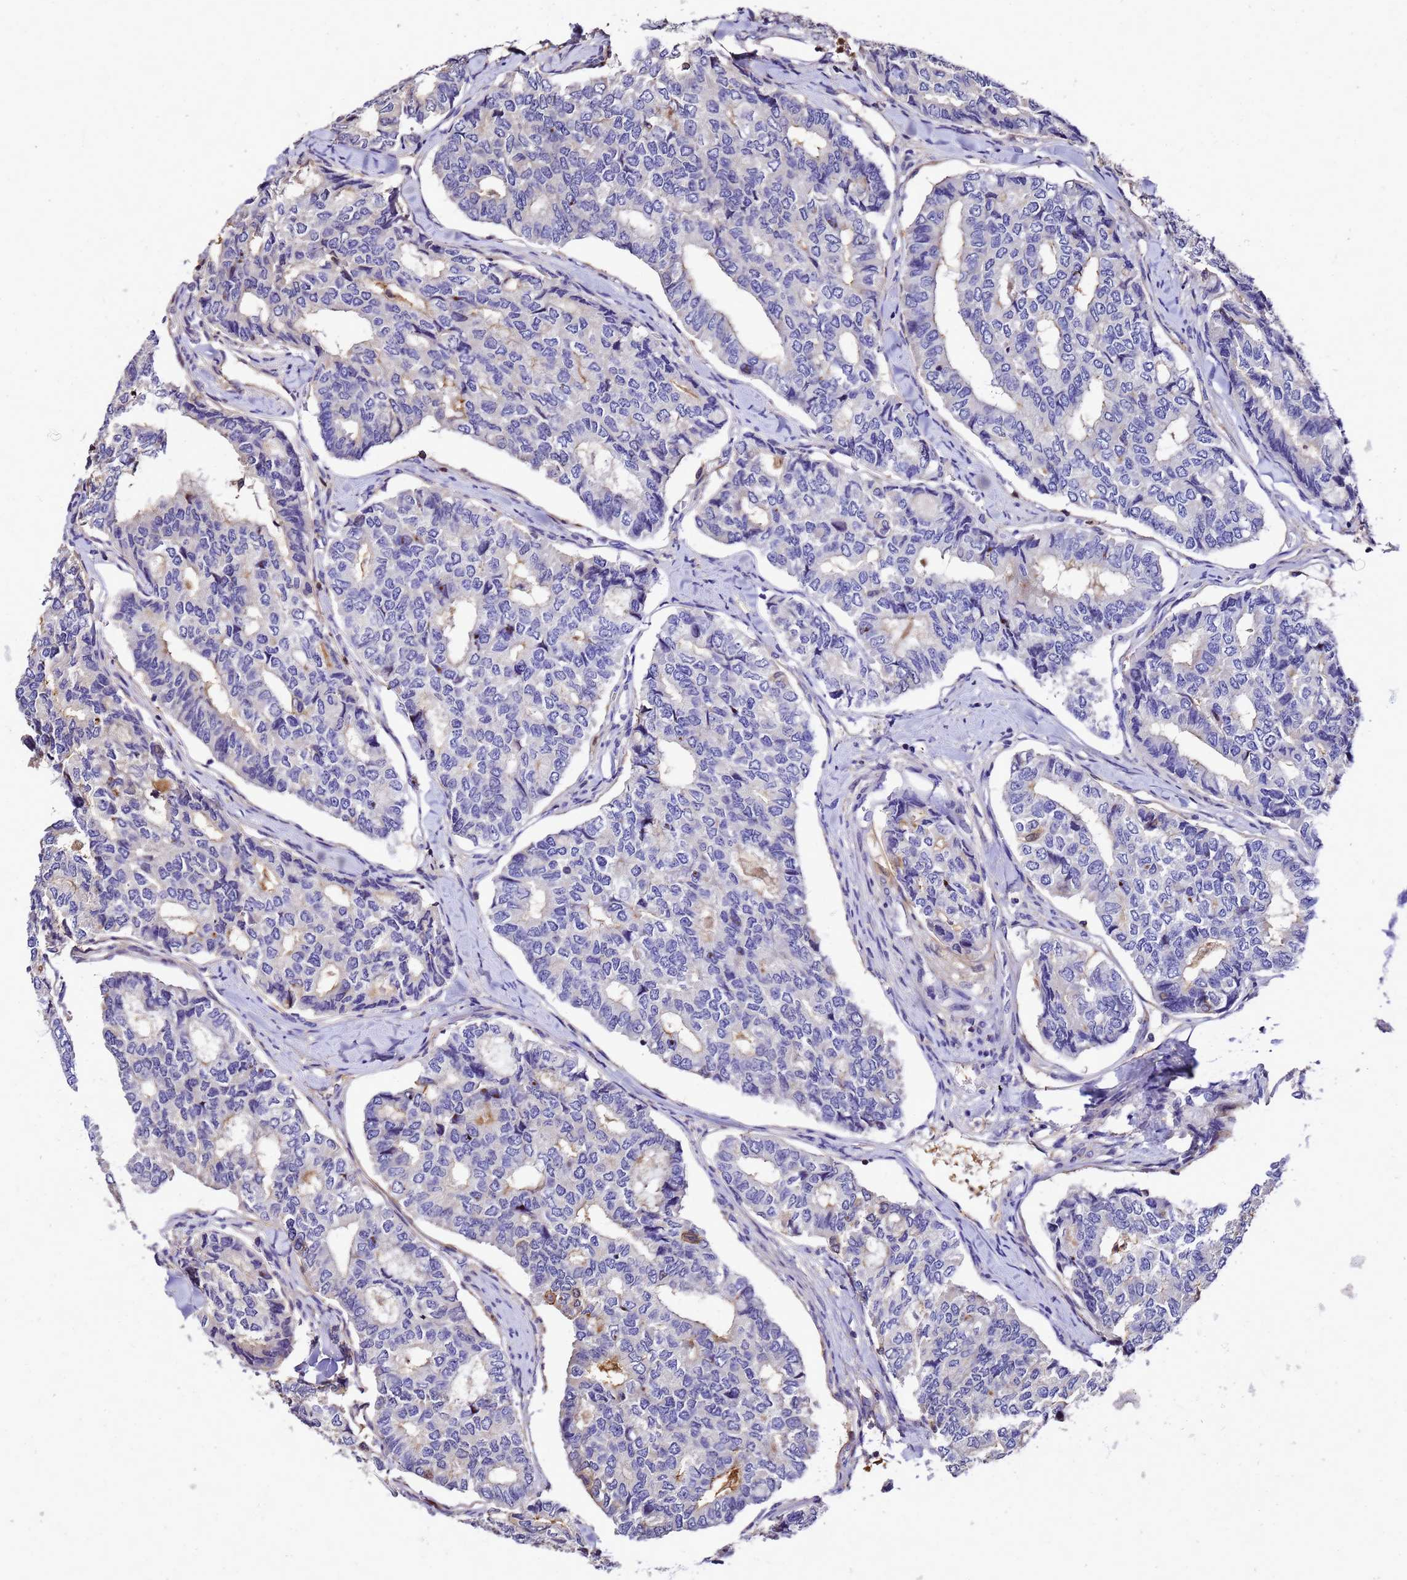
{"staining": {"intensity": "negative", "quantity": "none", "location": "none"}, "tissue": "thyroid cancer", "cell_type": "Tumor cells", "image_type": "cancer", "snomed": [{"axis": "morphology", "description": "Papillary adenocarcinoma, NOS"}, {"axis": "topography", "description": "Thyroid gland"}], "caption": "This image is of thyroid papillary adenocarcinoma stained with immunohistochemistry to label a protein in brown with the nuclei are counter-stained blue. There is no positivity in tumor cells.", "gene": "S100A11", "patient": {"sex": "female", "age": 35}}